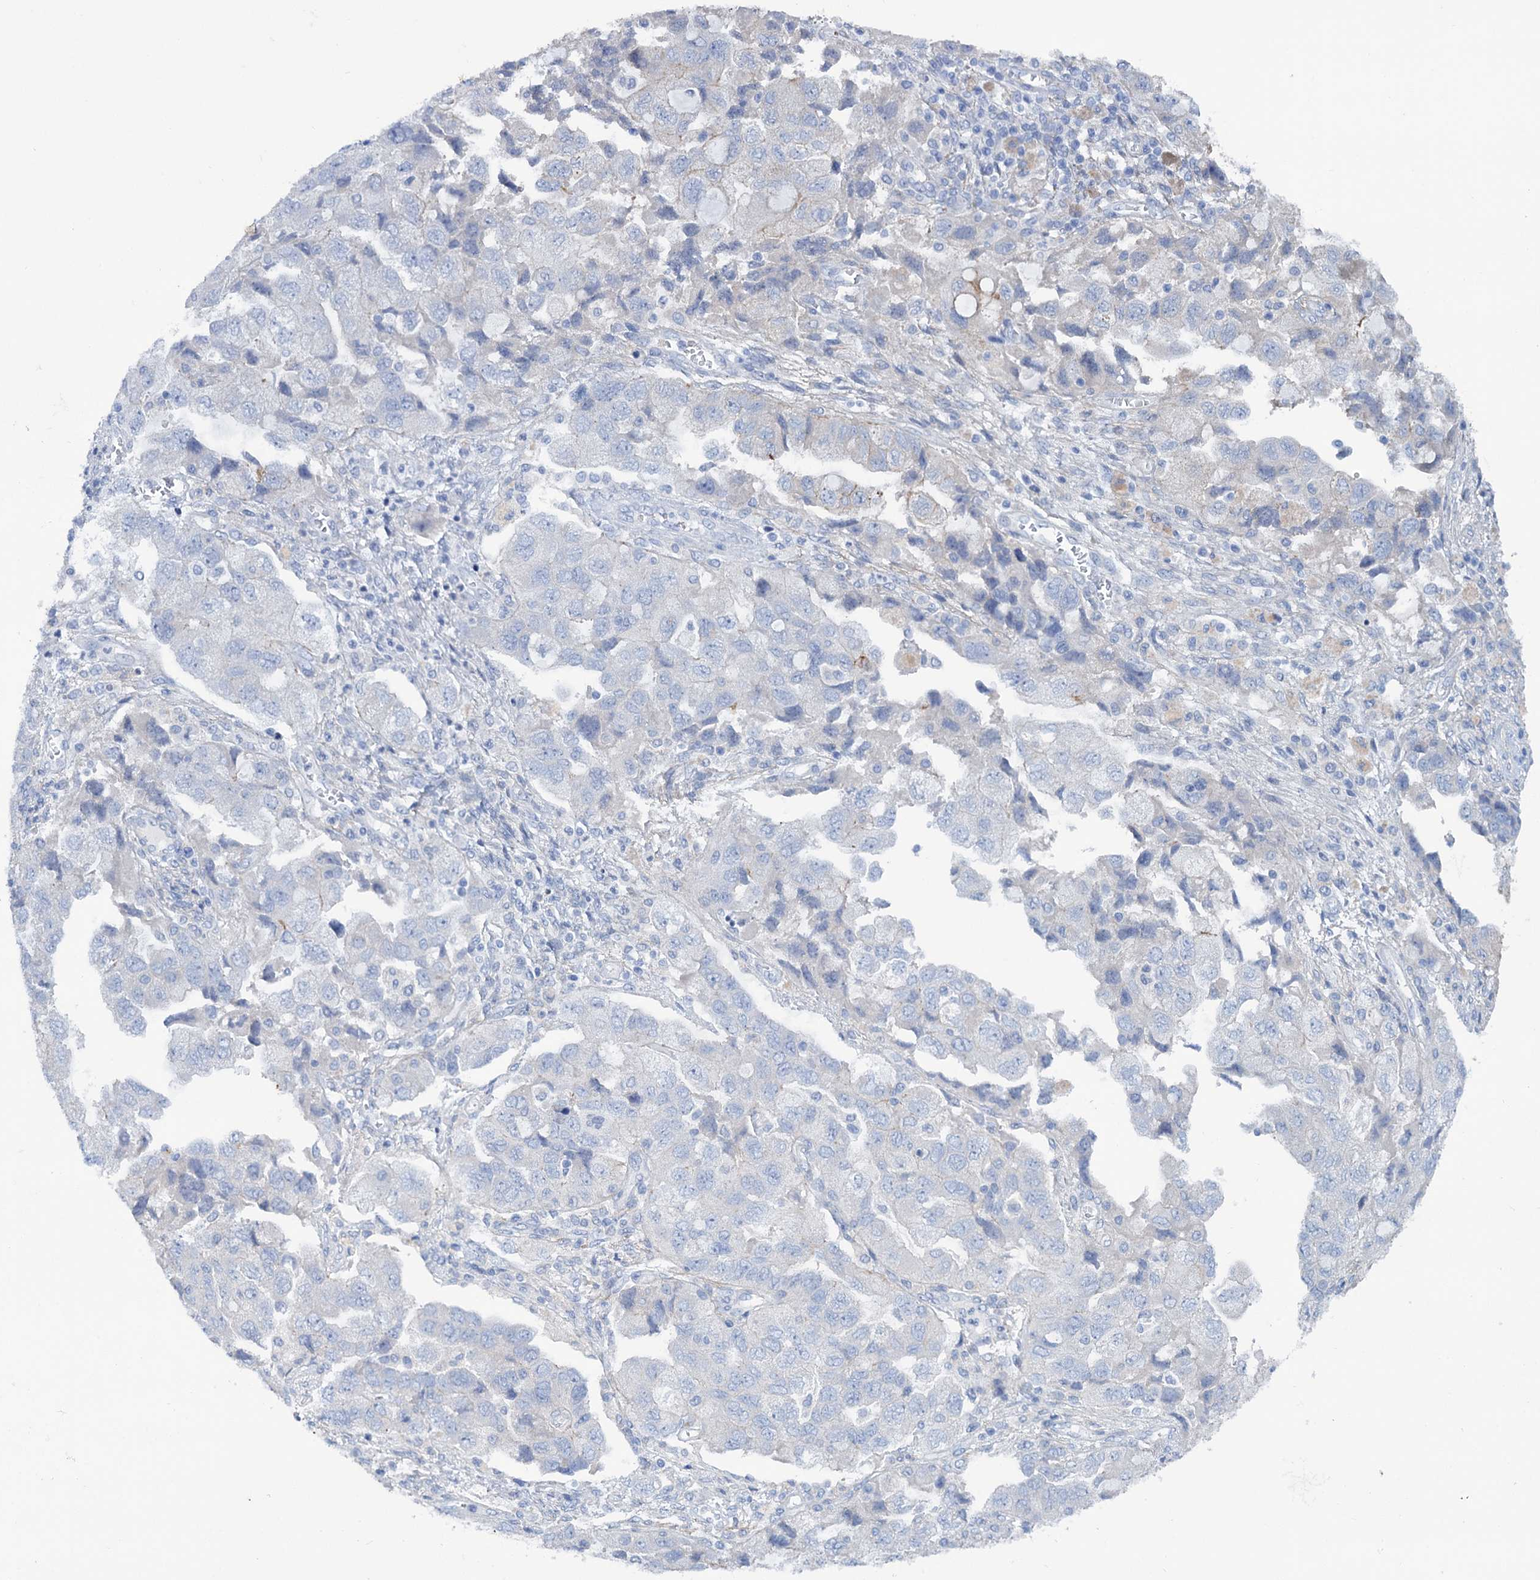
{"staining": {"intensity": "negative", "quantity": "none", "location": "none"}, "tissue": "ovarian cancer", "cell_type": "Tumor cells", "image_type": "cancer", "snomed": [{"axis": "morphology", "description": "Carcinoma, NOS"}, {"axis": "morphology", "description": "Cystadenocarcinoma, serous, NOS"}, {"axis": "topography", "description": "Ovary"}], "caption": "Immunohistochemistry micrograph of neoplastic tissue: ovarian cancer (serous cystadenocarcinoma) stained with DAB demonstrates no significant protein staining in tumor cells.", "gene": "FAAP20", "patient": {"sex": "female", "age": 69}}